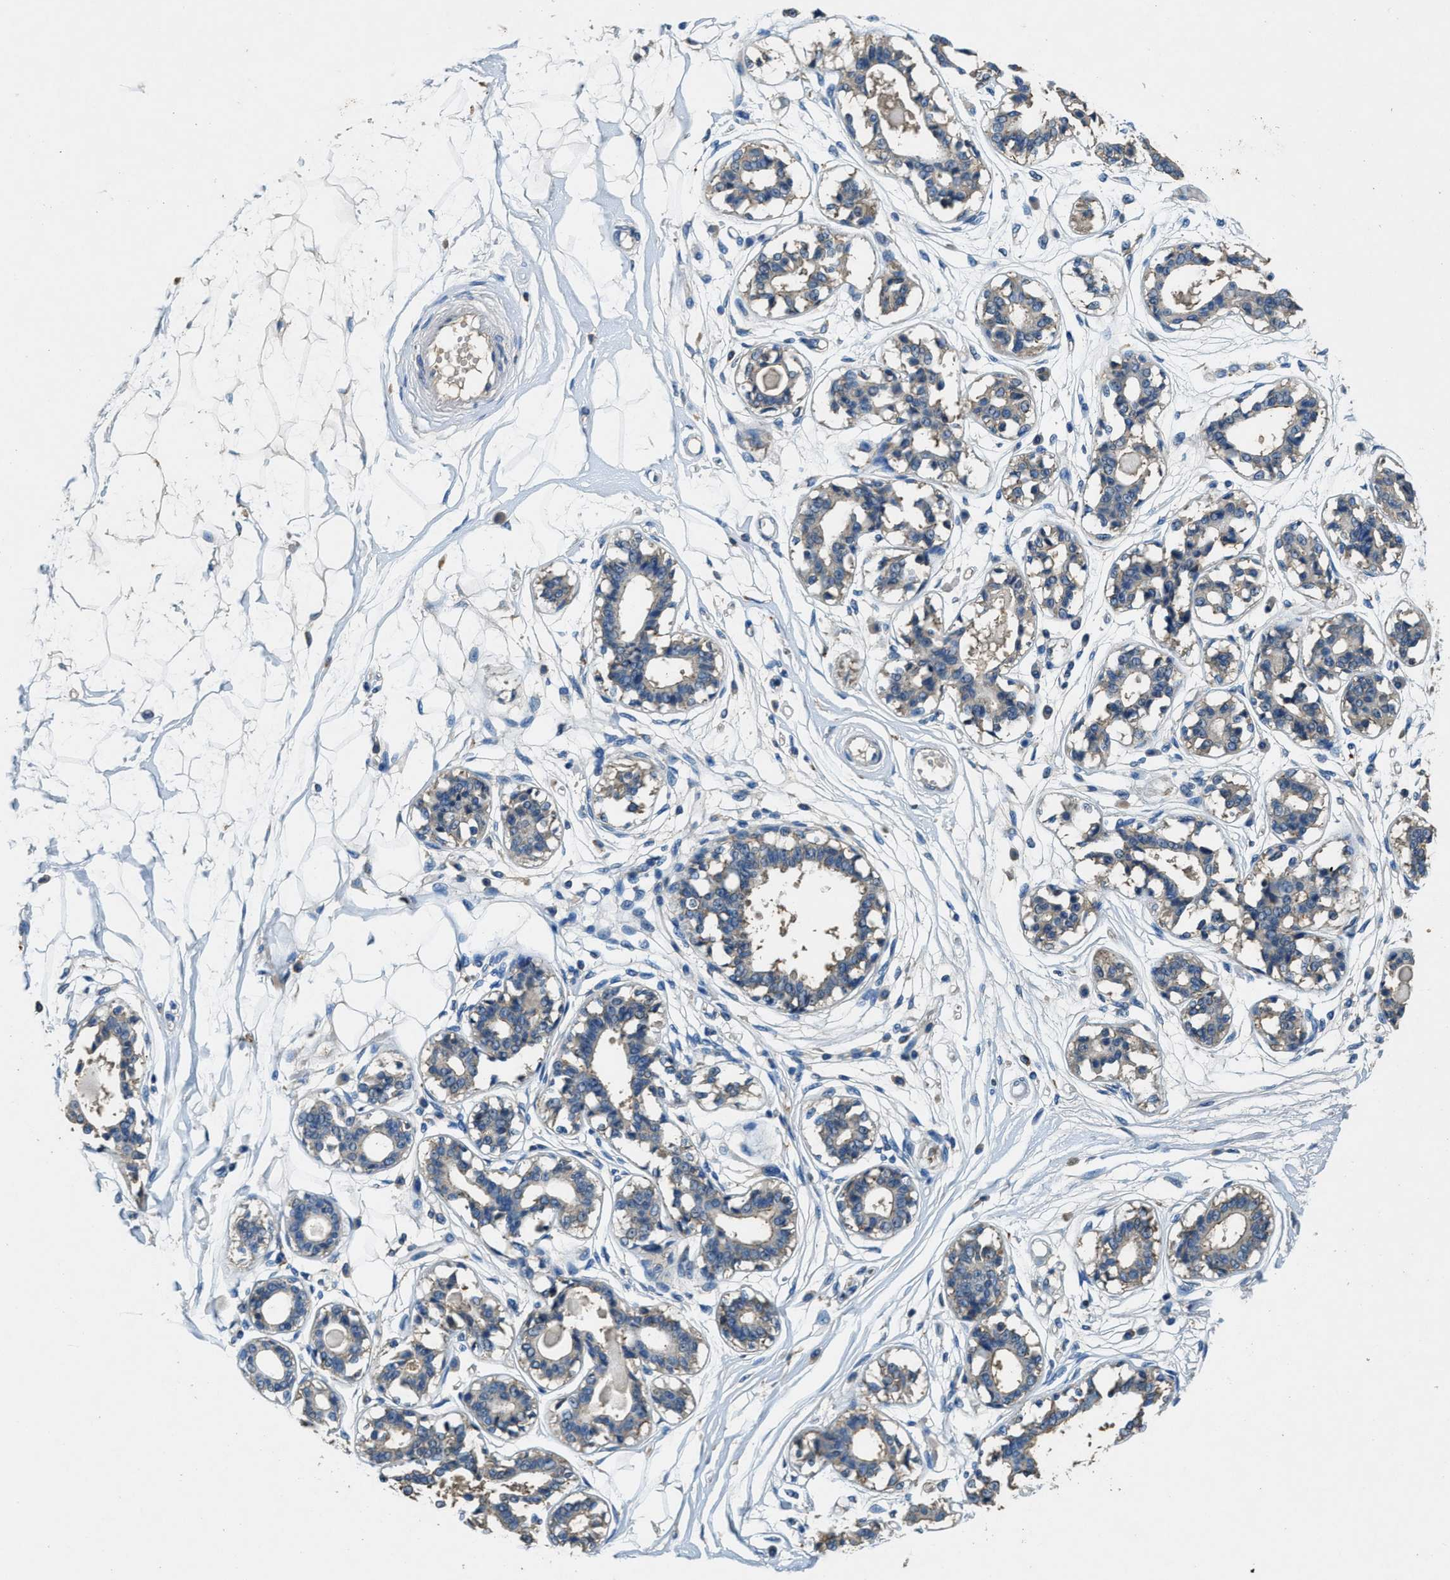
{"staining": {"intensity": "negative", "quantity": "none", "location": "none"}, "tissue": "breast", "cell_type": "Adipocytes", "image_type": "normal", "snomed": [{"axis": "morphology", "description": "Normal tissue, NOS"}, {"axis": "topography", "description": "Breast"}], "caption": "Image shows no protein expression in adipocytes of normal breast.", "gene": "BLOC1S1", "patient": {"sex": "female", "age": 45}}